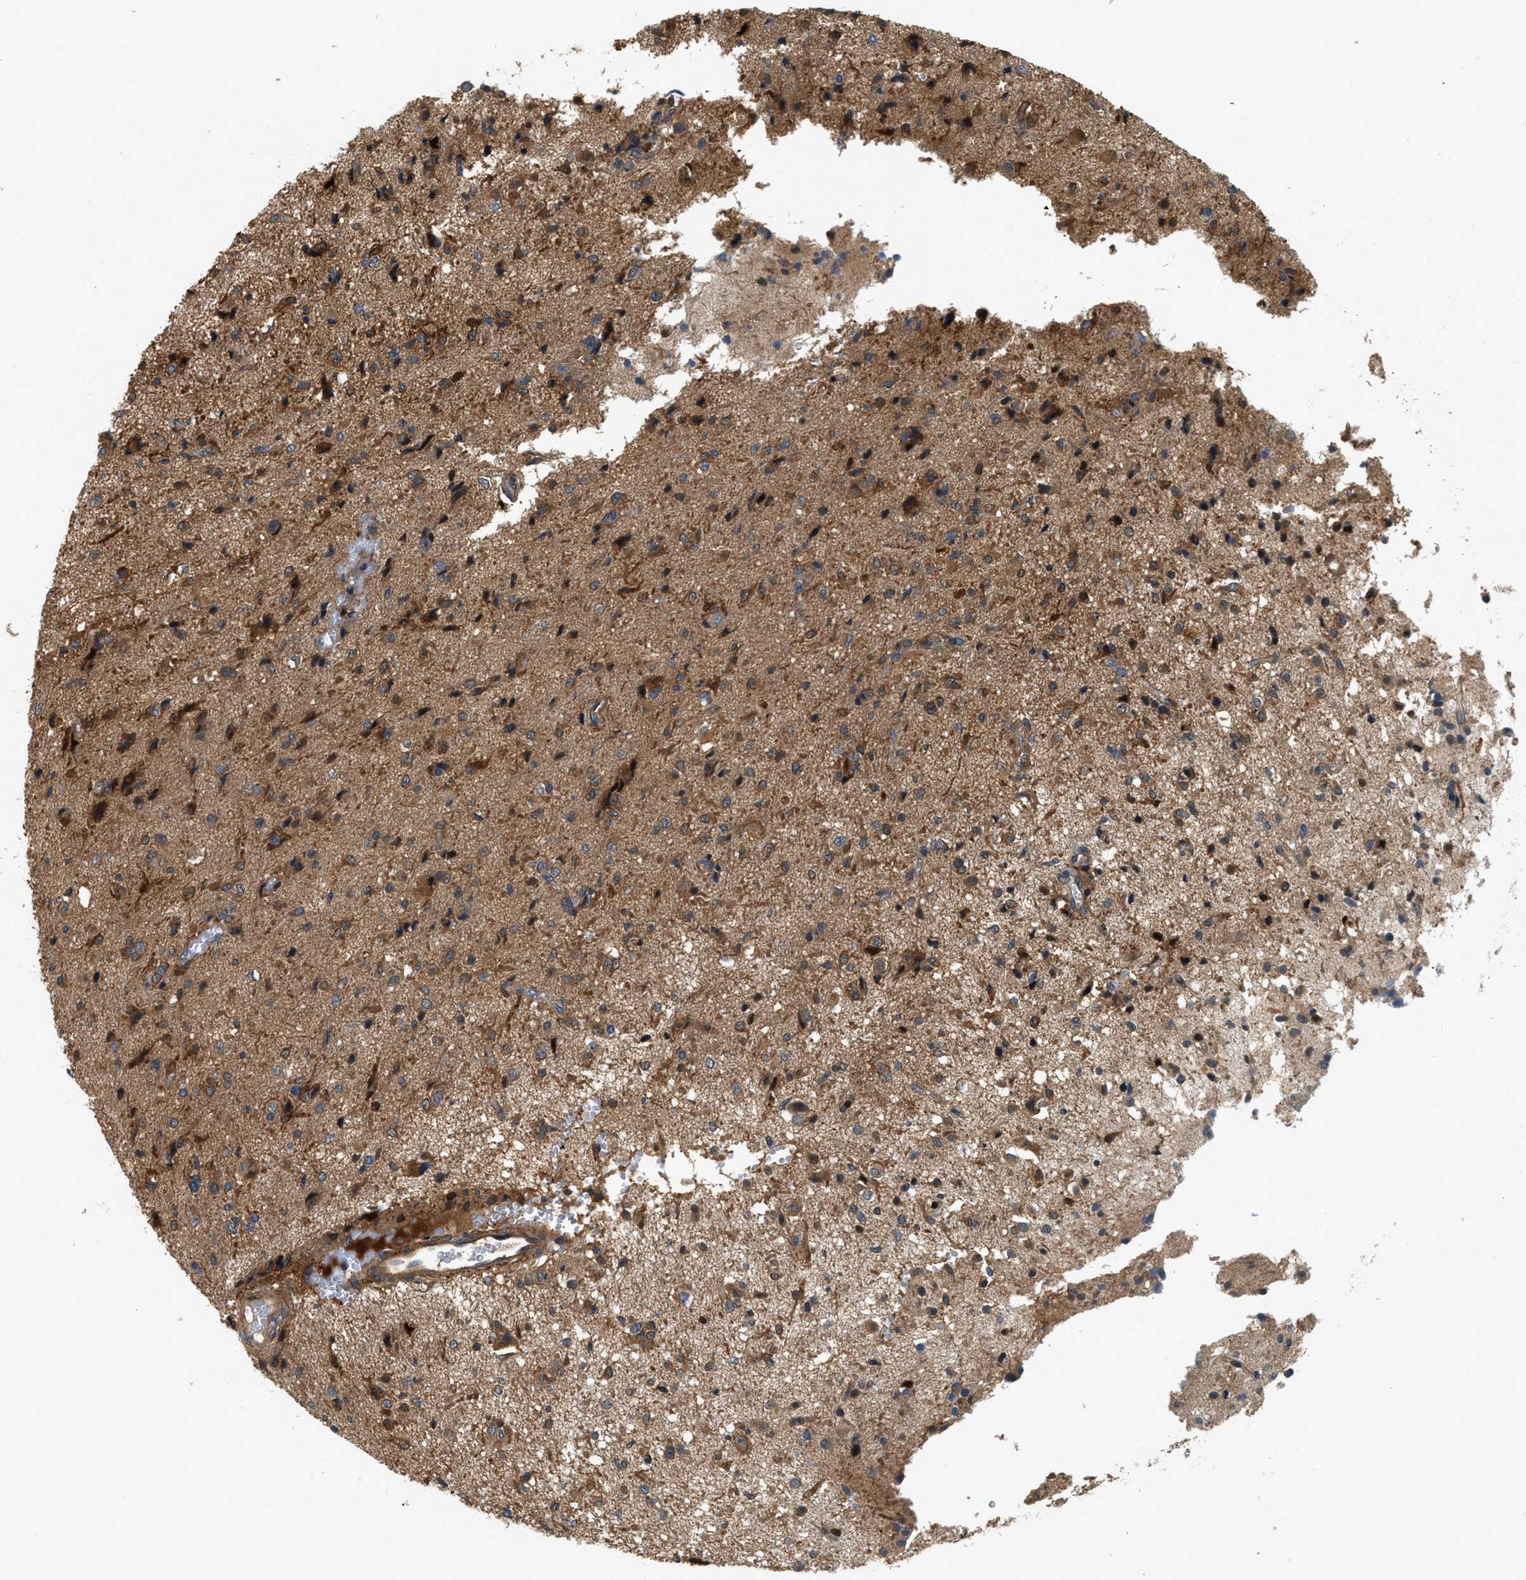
{"staining": {"intensity": "moderate", "quantity": ">75%", "location": "cytoplasmic/membranous"}, "tissue": "glioma", "cell_type": "Tumor cells", "image_type": "cancer", "snomed": [{"axis": "morphology", "description": "Glioma, malignant, High grade"}, {"axis": "topography", "description": "Brain"}], "caption": "A histopathology image of human malignant glioma (high-grade) stained for a protein shows moderate cytoplasmic/membranous brown staining in tumor cells.", "gene": "GPR31", "patient": {"sex": "female", "age": 59}}